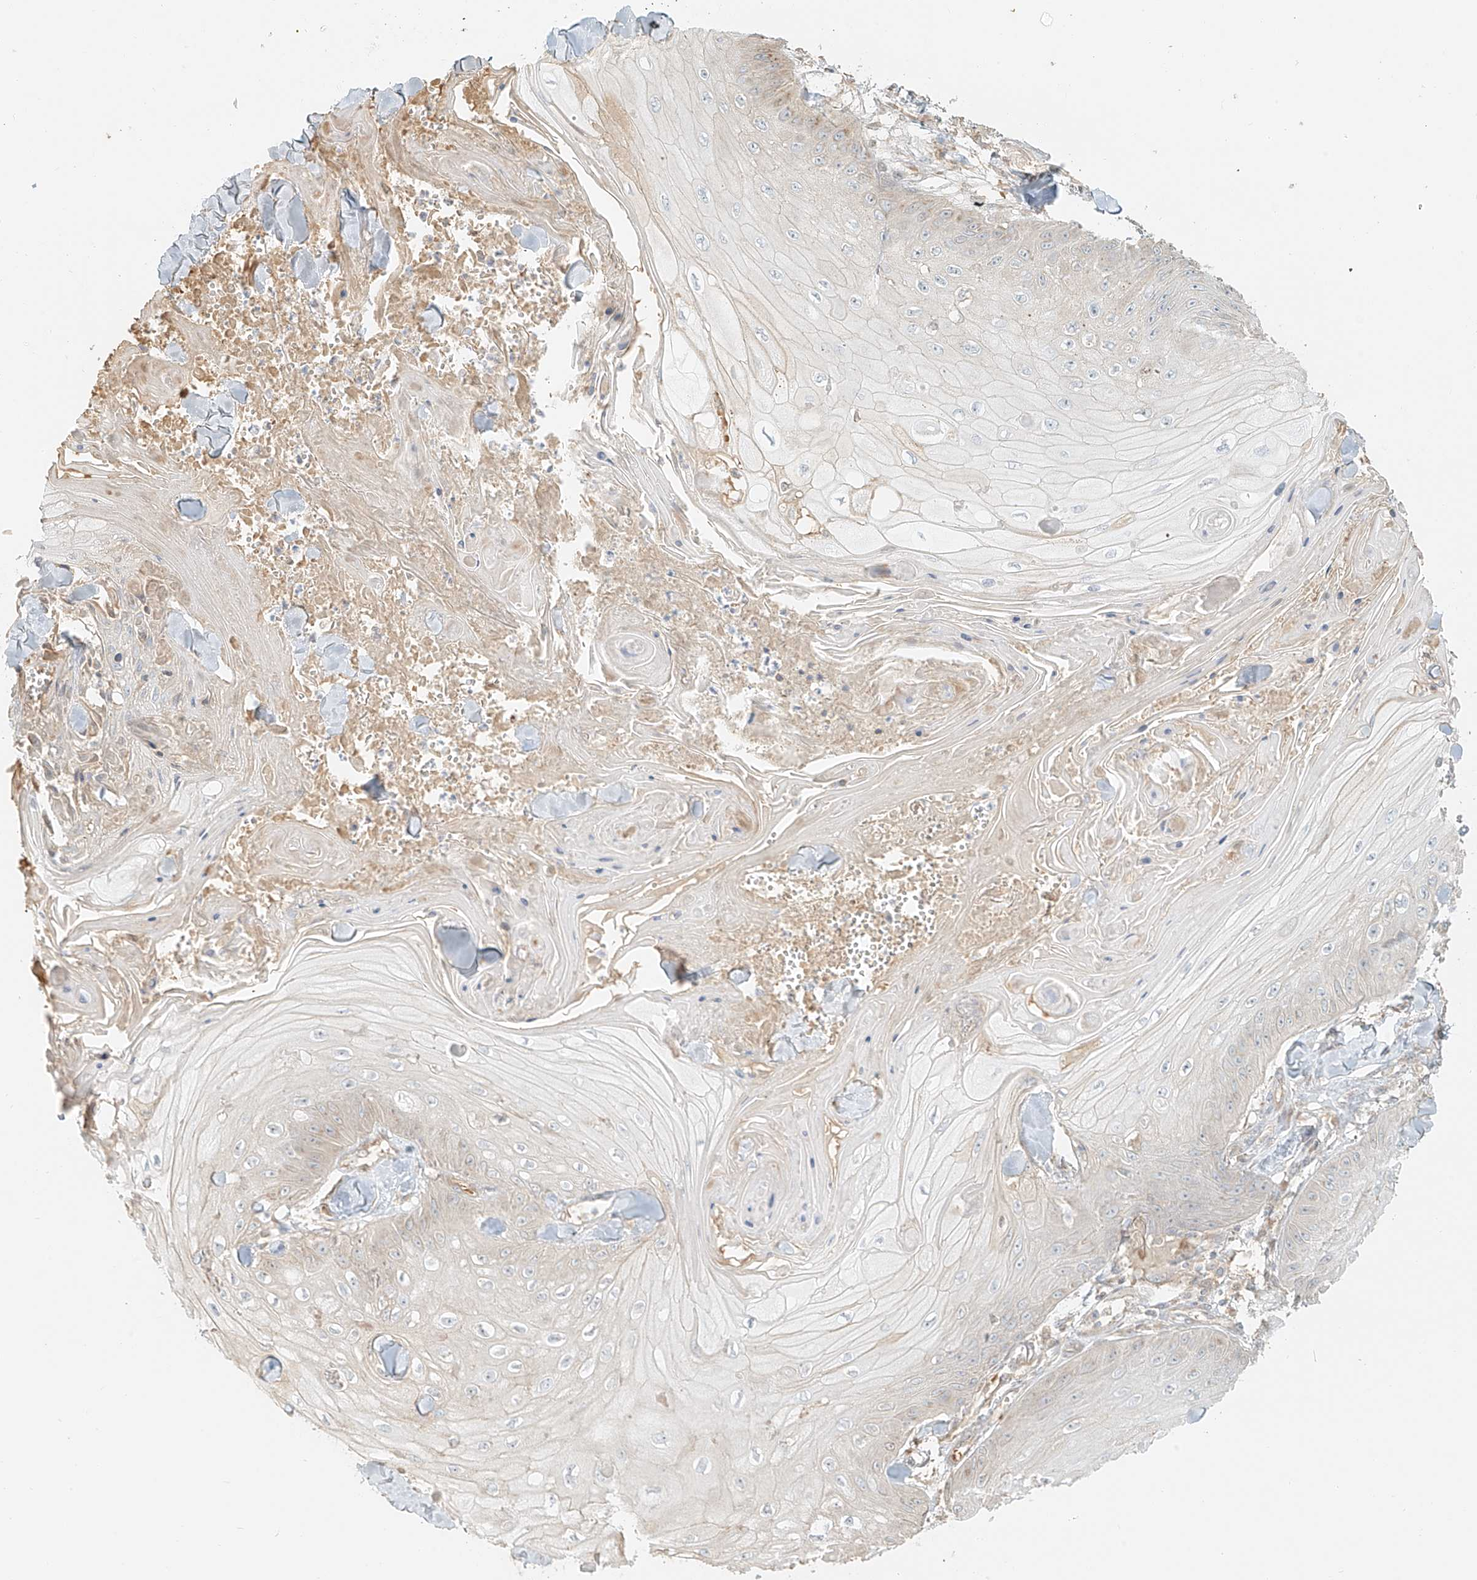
{"staining": {"intensity": "negative", "quantity": "none", "location": "none"}, "tissue": "skin cancer", "cell_type": "Tumor cells", "image_type": "cancer", "snomed": [{"axis": "morphology", "description": "Squamous cell carcinoma, NOS"}, {"axis": "topography", "description": "Skin"}], "caption": "An IHC photomicrograph of squamous cell carcinoma (skin) is shown. There is no staining in tumor cells of squamous cell carcinoma (skin).", "gene": "UPK1B", "patient": {"sex": "male", "age": 74}}